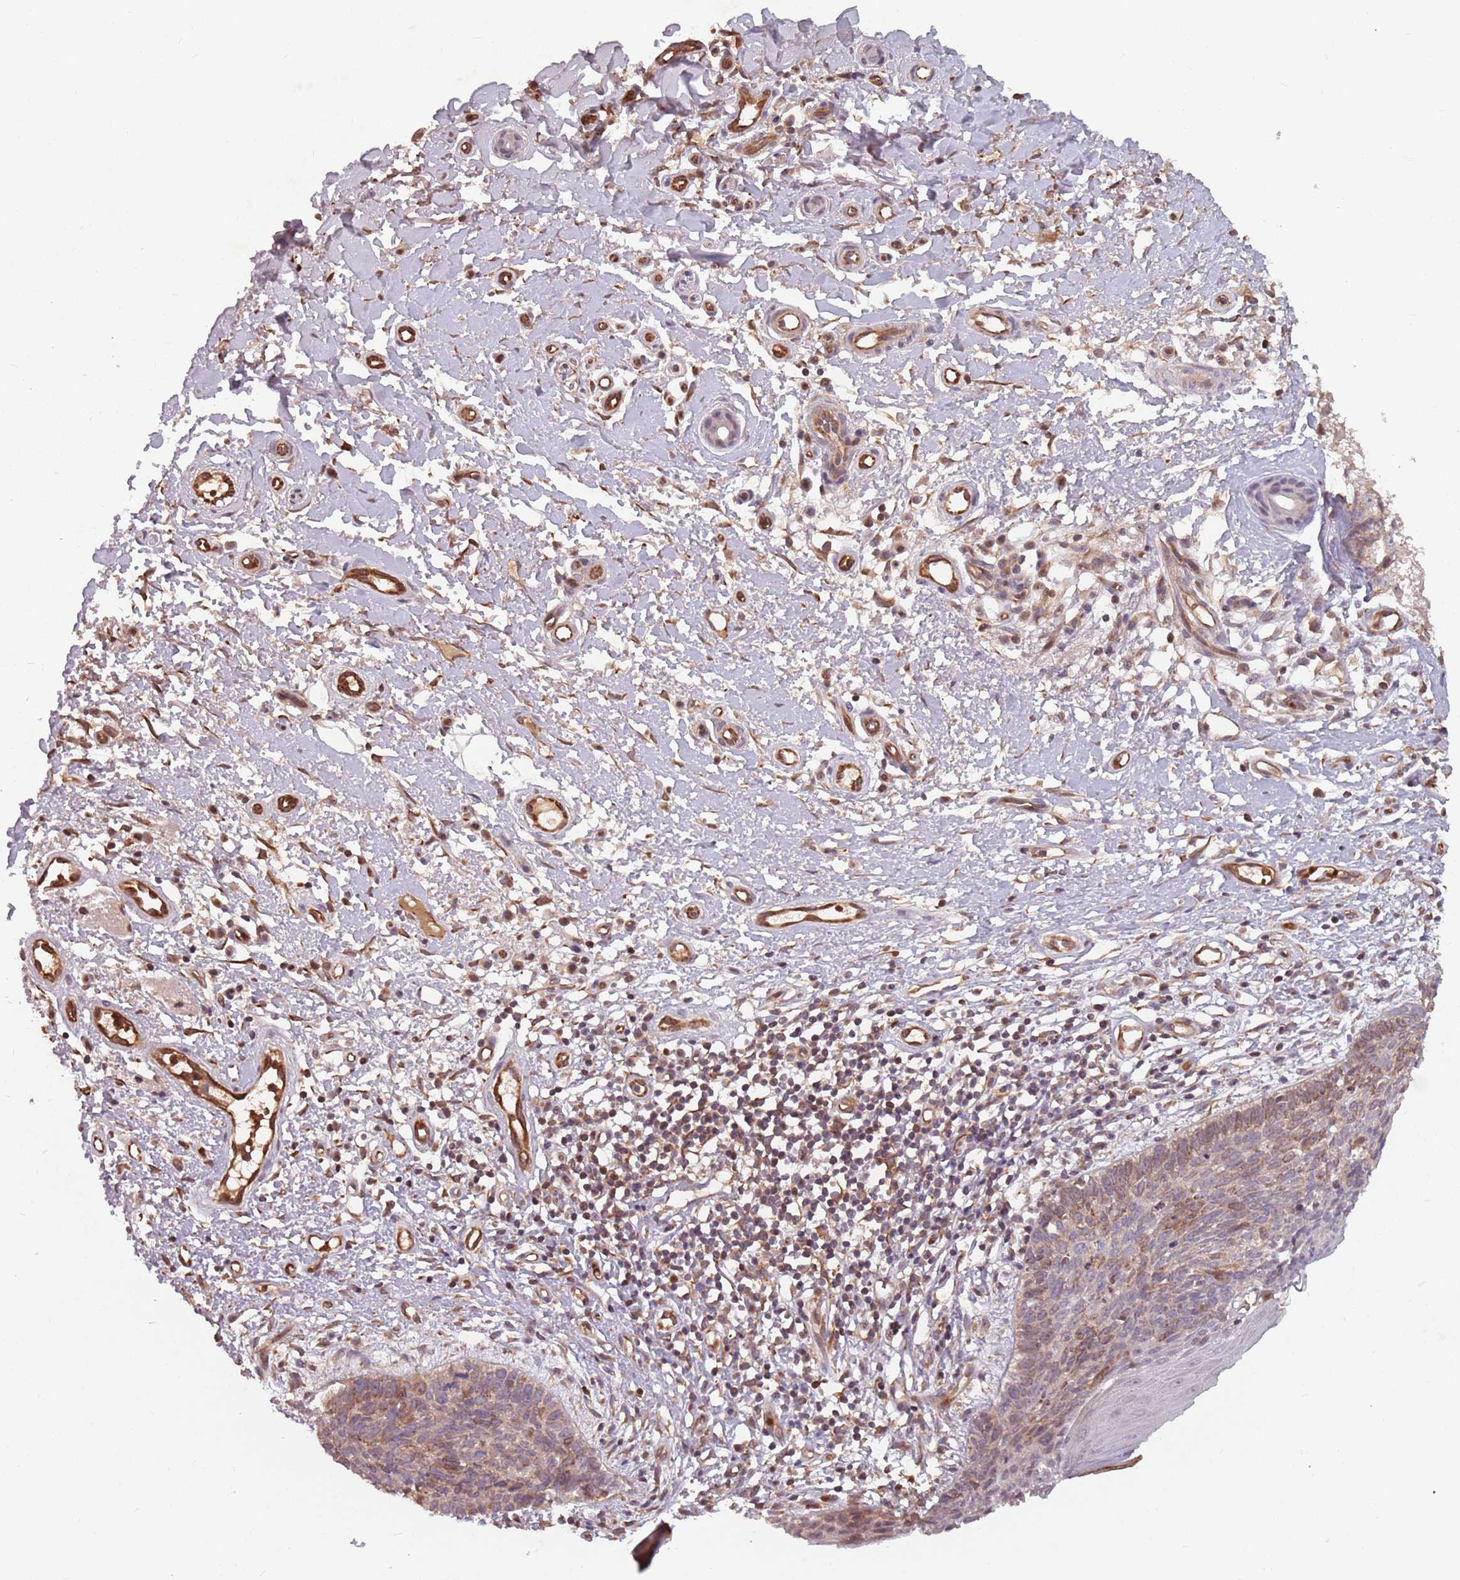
{"staining": {"intensity": "weak", "quantity": "25%-75%", "location": "cytoplasmic/membranous"}, "tissue": "skin cancer", "cell_type": "Tumor cells", "image_type": "cancer", "snomed": [{"axis": "morphology", "description": "Basal cell carcinoma"}, {"axis": "topography", "description": "Skin"}], "caption": "Protein staining by IHC exhibits weak cytoplasmic/membranous staining in approximately 25%-75% of tumor cells in skin cancer. Nuclei are stained in blue.", "gene": "GPR180", "patient": {"sex": "male", "age": 78}}